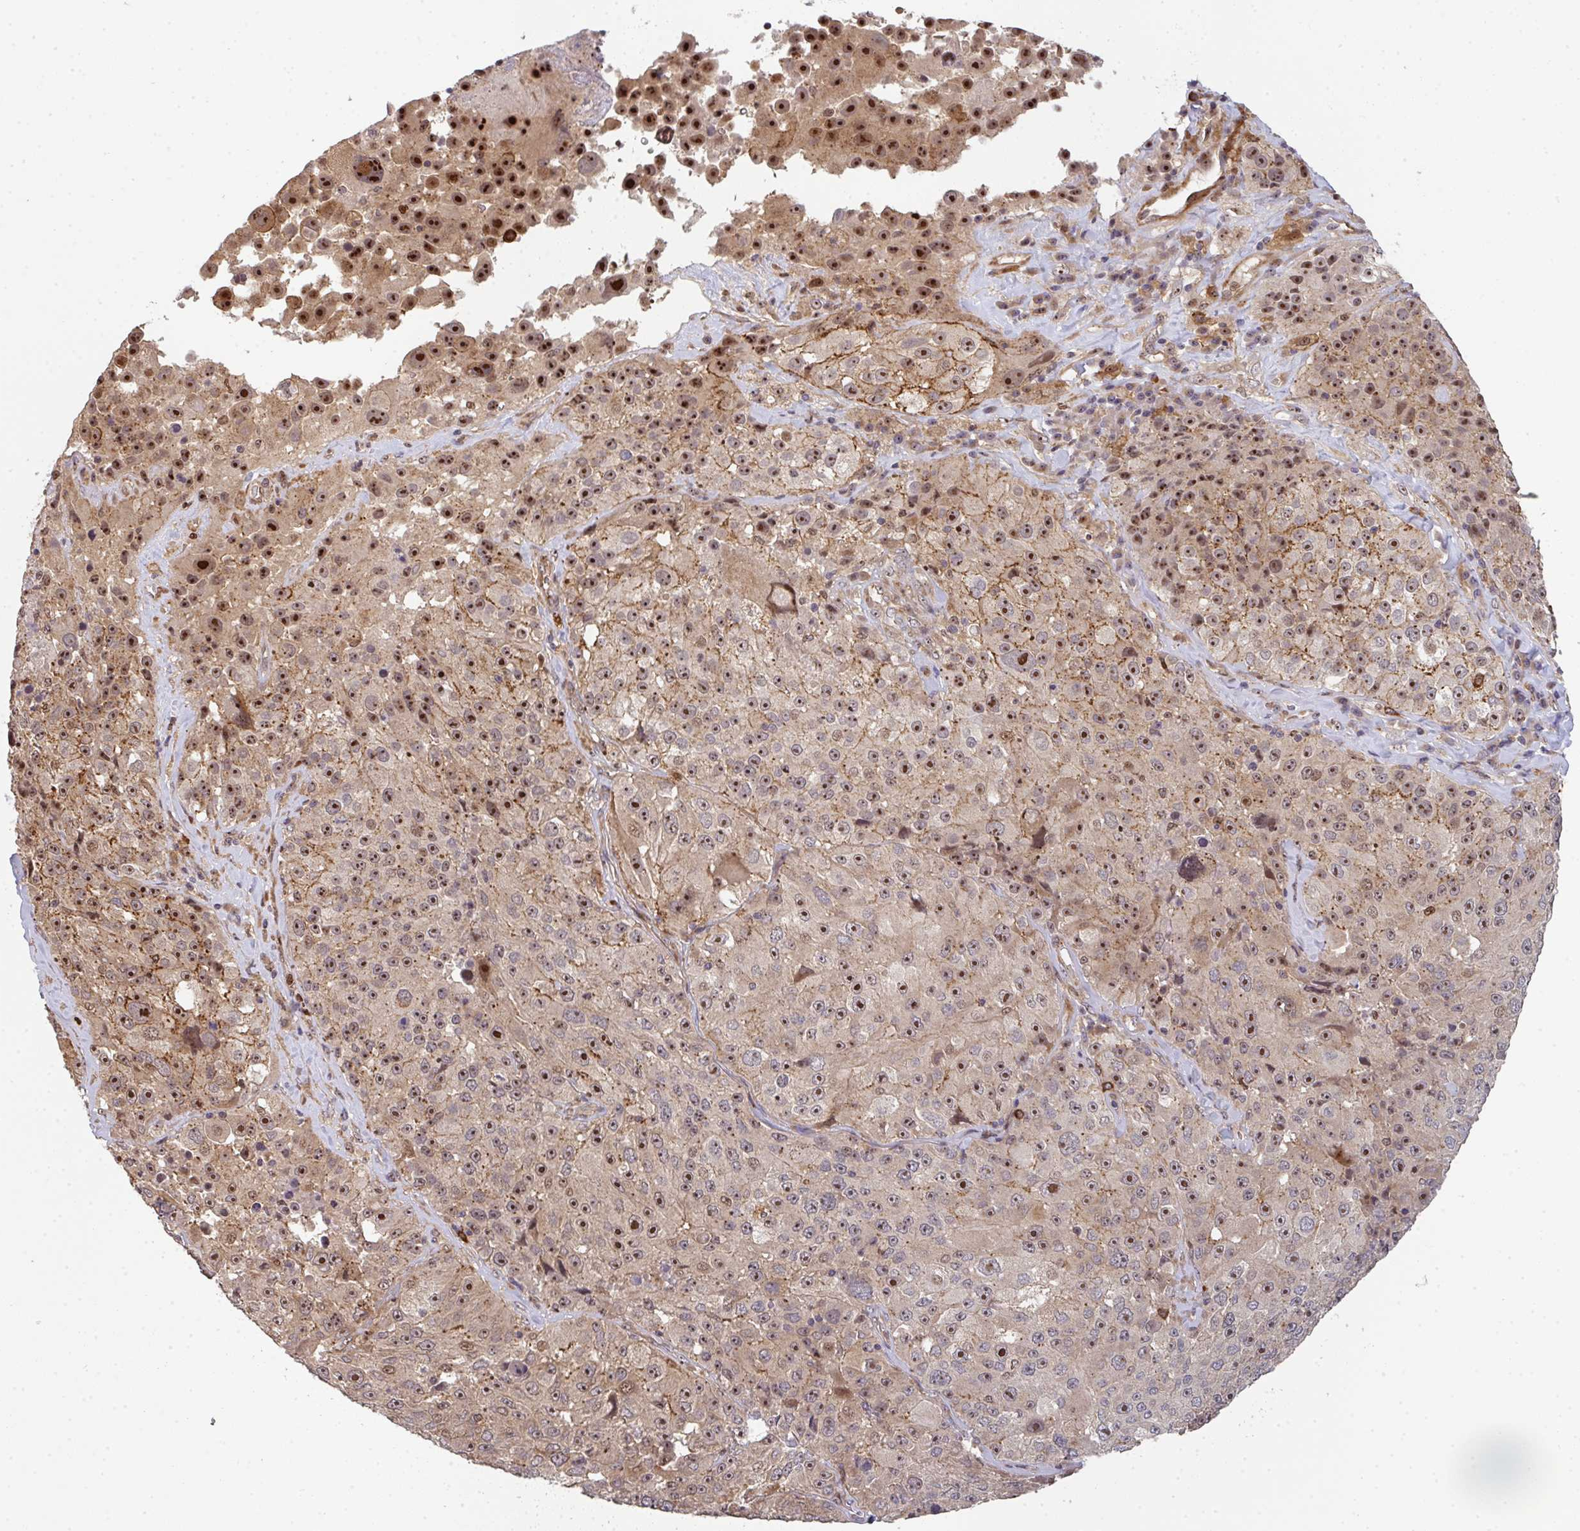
{"staining": {"intensity": "strong", "quantity": "25%-75%", "location": "cytoplasmic/membranous,nuclear"}, "tissue": "melanoma", "cell_type": "Tumor cells", "image_type": "cancer", "snomed": [{"axis": "morphology", "description": "Malignant melanoma, Metastatic site"}, {"axis": "topography", "description": "Lymph node"}], "caption": "A high-resolution histopathology image shows immunohistochemistry staining of malignant melanoma (metastatic site), which demonstrates strong cytoplasmic/membranous and nuclear positivity in approximately 25%-75% of tumor cells. Nuclei are stained in blue.", "gene": "SIMC1", "patient": {"sex": "male", "age": 62}}